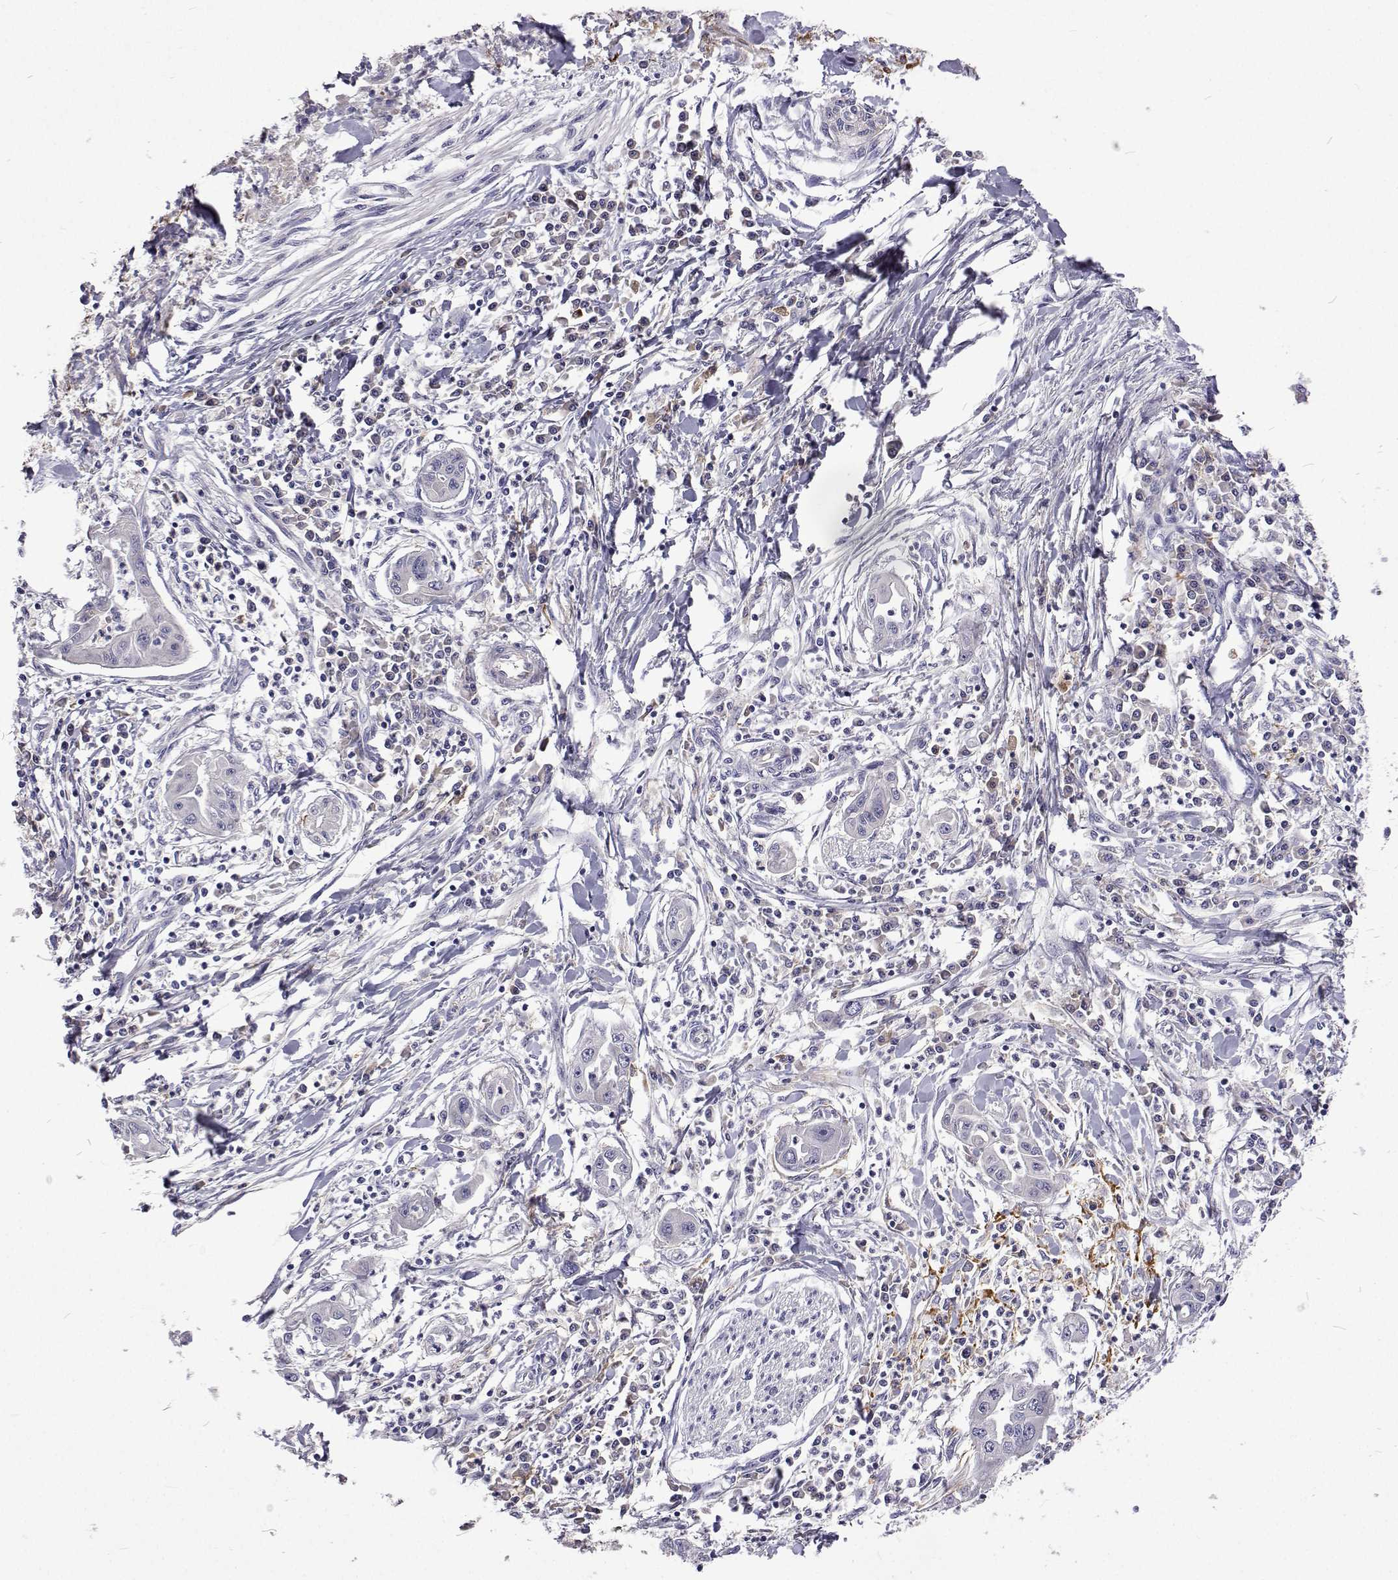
{"staining": {"intensity": "negative", "quantity": "none", "location": "none"}, "tissue": "pancreatic cancer", "cell_type": "Tumor cells", "image_type": "cancer", "snomed": [{"axis": "morphology", "description": "Adenocarcinoma, NOS"}, {"axis": "topography", "description": "Pancreas"}], "caption": "High power microscopy image of an immunohistochemistry micrograph of adenocarcinoma (pancreatic), revealing no significant staining in tumor cells.", "gene": "NPR3", "patient": {"sex": "male", "age": 72}}